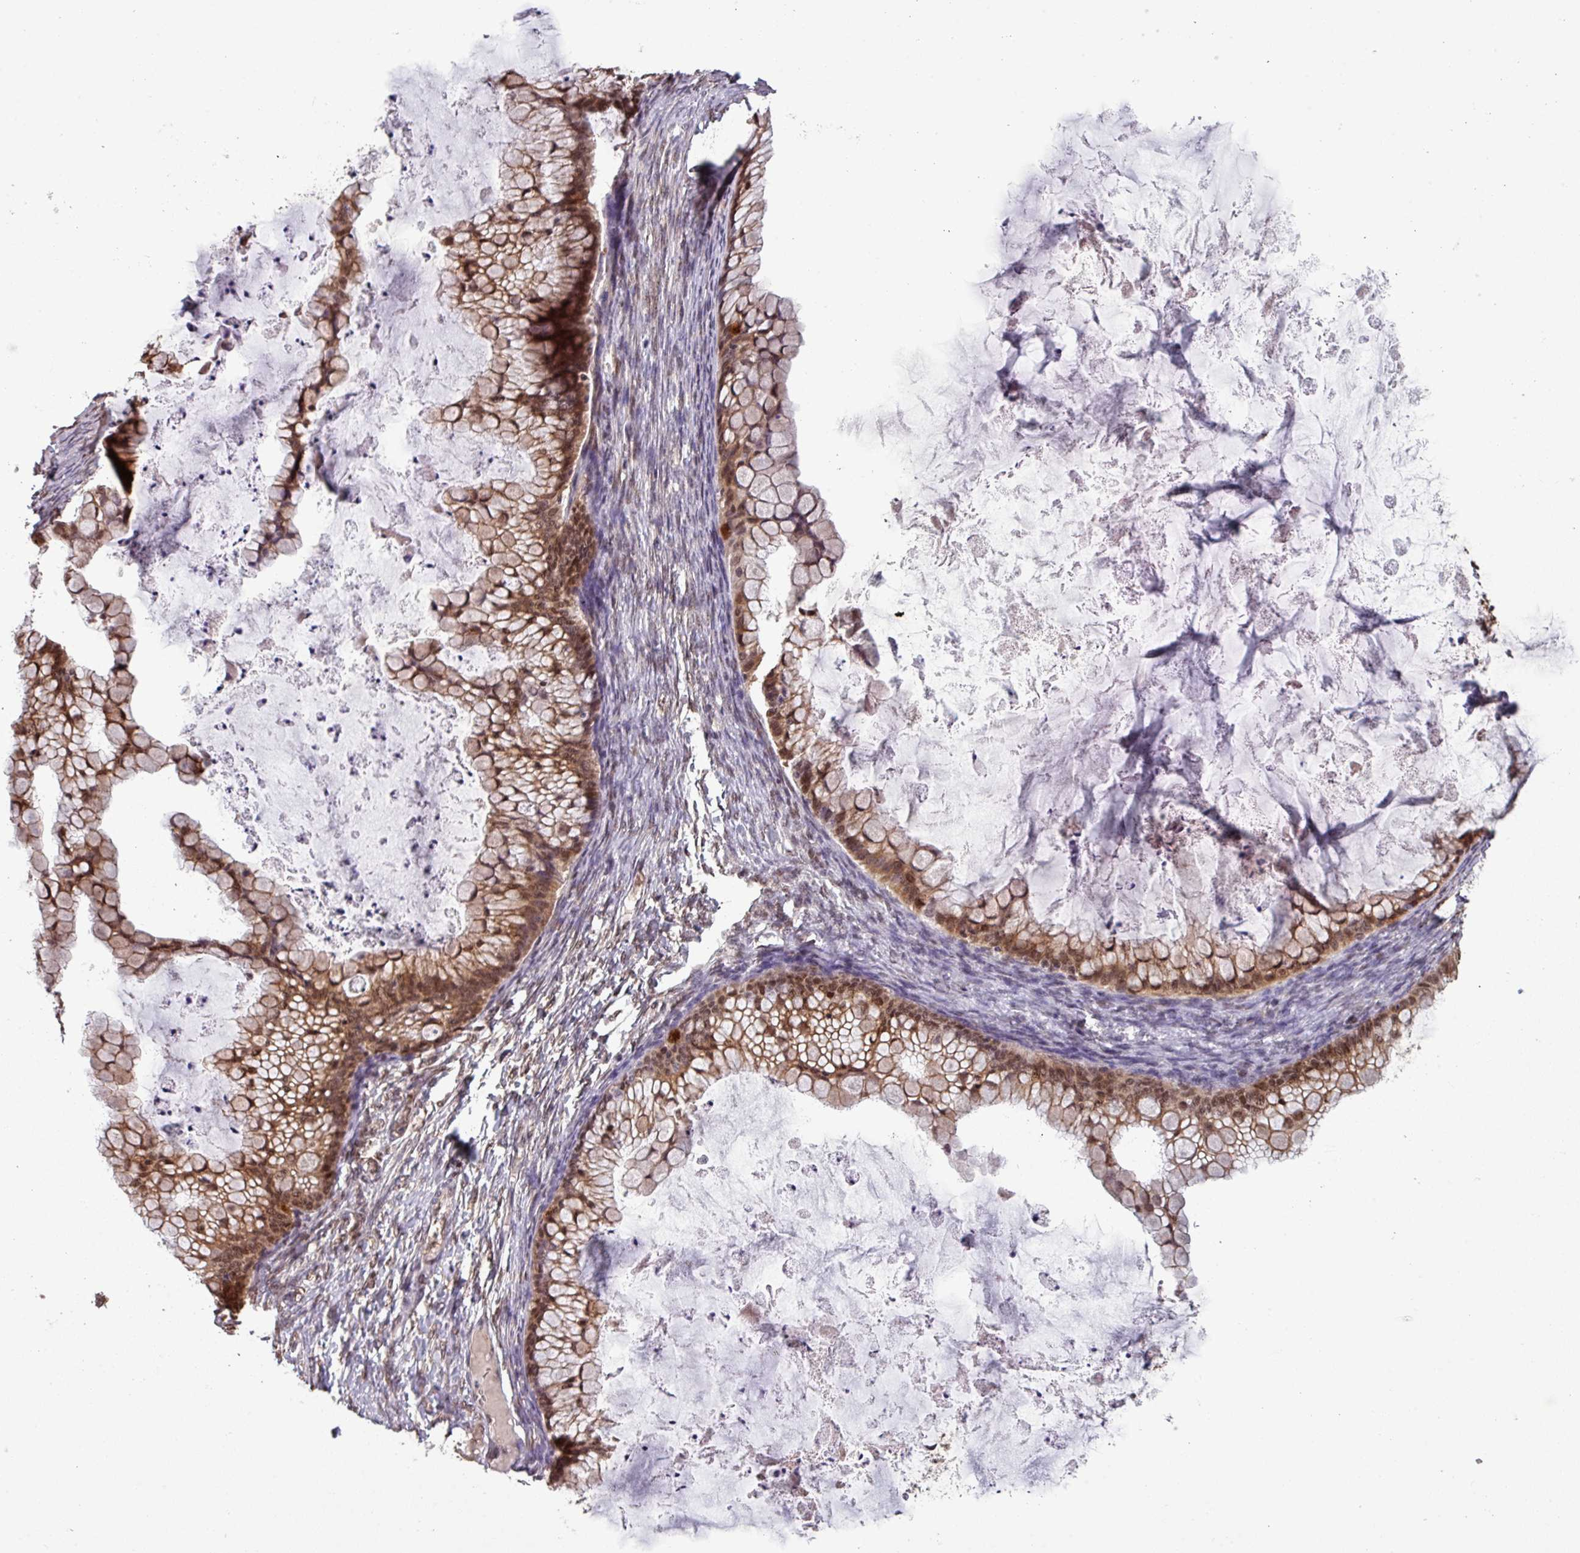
{"staining": {"intensity": "moderate", "quantity": ">75%", "location": "cytoplasmic/membranous,nuclear"}, "tissue": "ovarian cancer", "cell_type": "Tumor cells", "image_type": "cancer", "snomed": [{"axis": "morphology", "description": "Cystadenocarcinoma, mucinous, NOS"}, {"axis": "topography", "description": "Ovary"}], "caption": "IHC (DAB) staining of human ovarian cancer (mucinous cystadenocarcinoma) demonstrates moderate cytoplasmic/membranous and nuclear protein expression in about >75% of tumor cells.", "gene": "NOB1", "patient": {"sex": "female", "age": 35}}